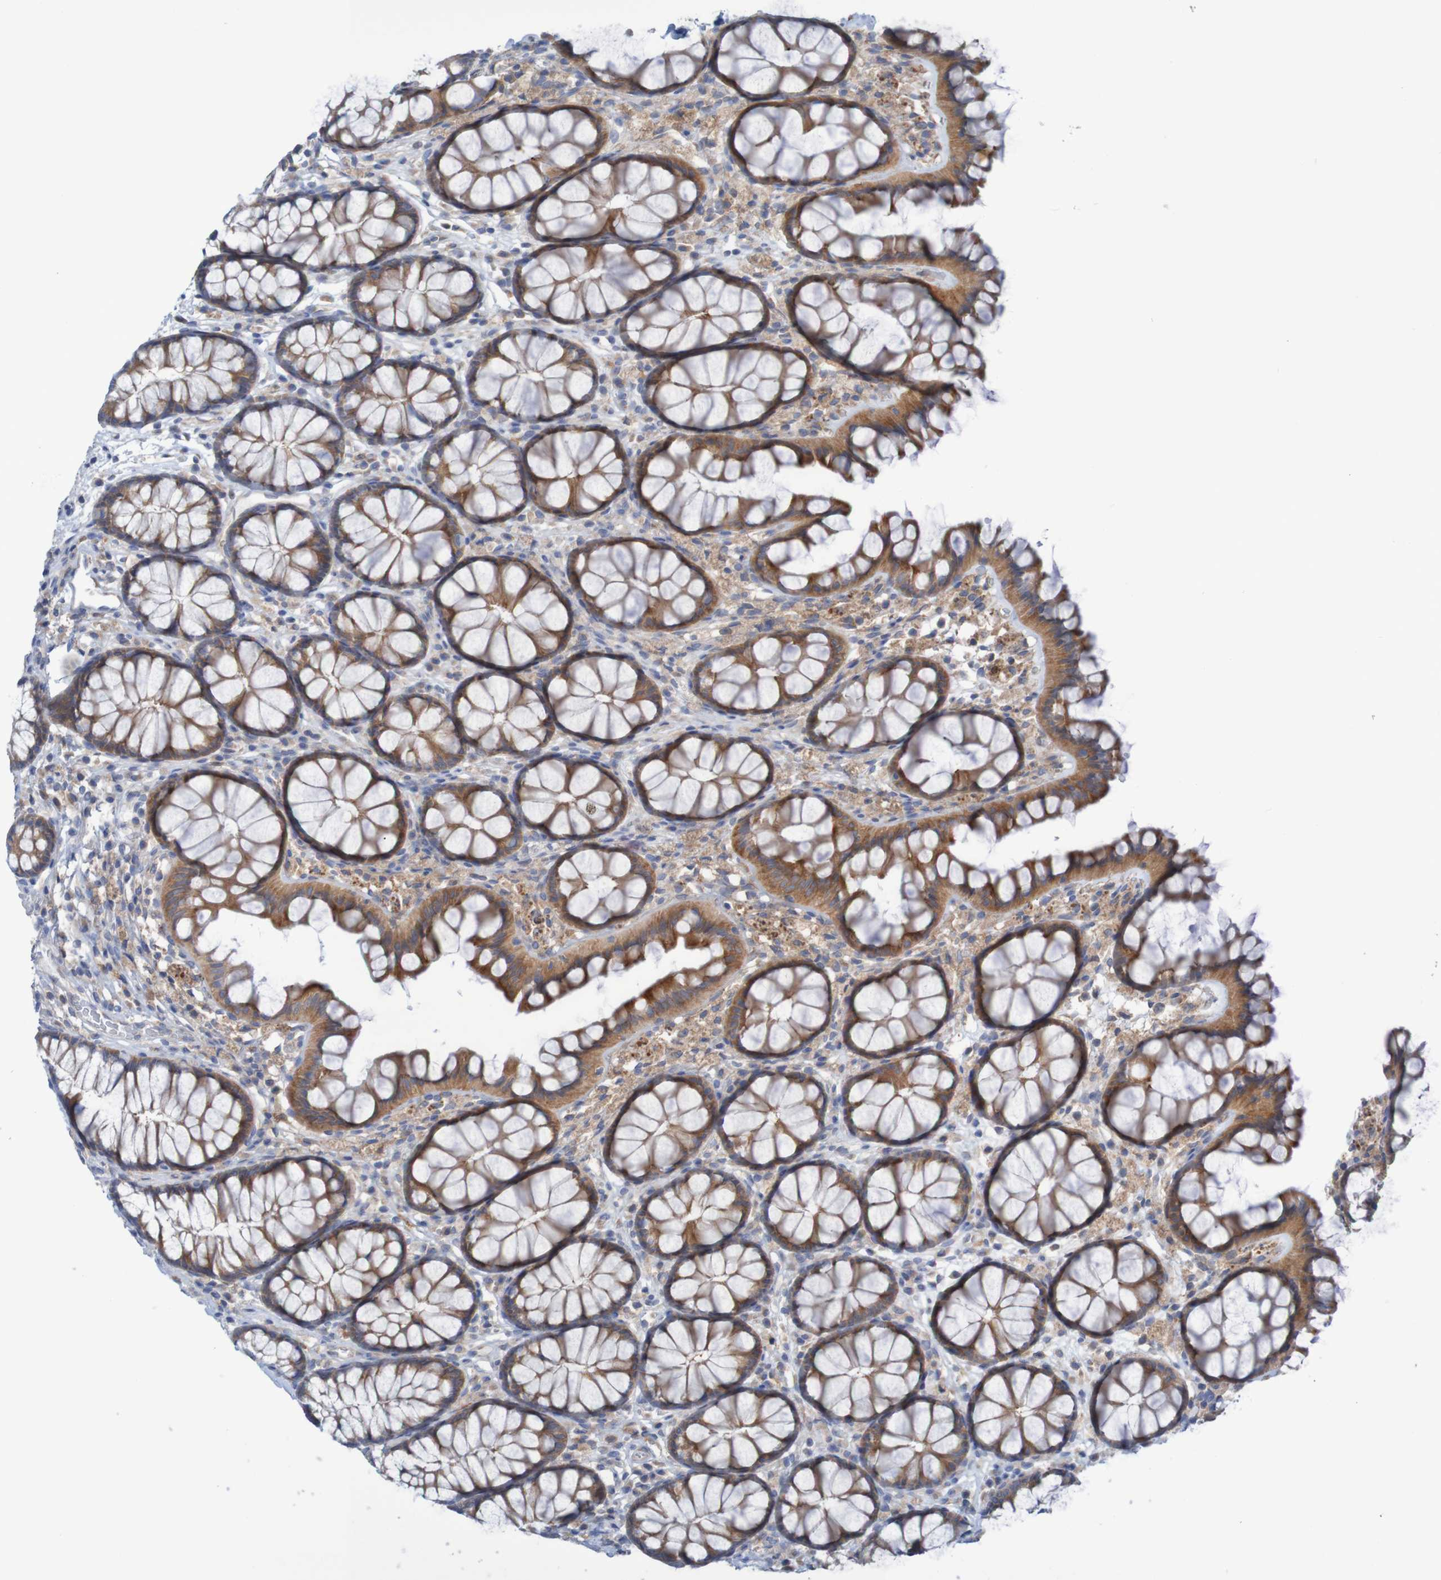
{"staining": {"intensity": "negative", "quantity": "none", "location": "none"}, "tissue": "colon", "cell_type": "Endothelial cells", "image_type": "normal", "snomed": [{"axis": "morphology", "description": "Normal tissue, NOS"}, {"axis": "topography", "description": "Colon"}], "caption": "Immunohistochemical staining of unremarkable human colon exhibits no significant positivity in endothelial cells. The staining is performed using DAB brown chromogen with nuclei counter-stained in using hematoxylin.", "gene": "PARP4", "patient": {"sex": "female", "age": 55}}